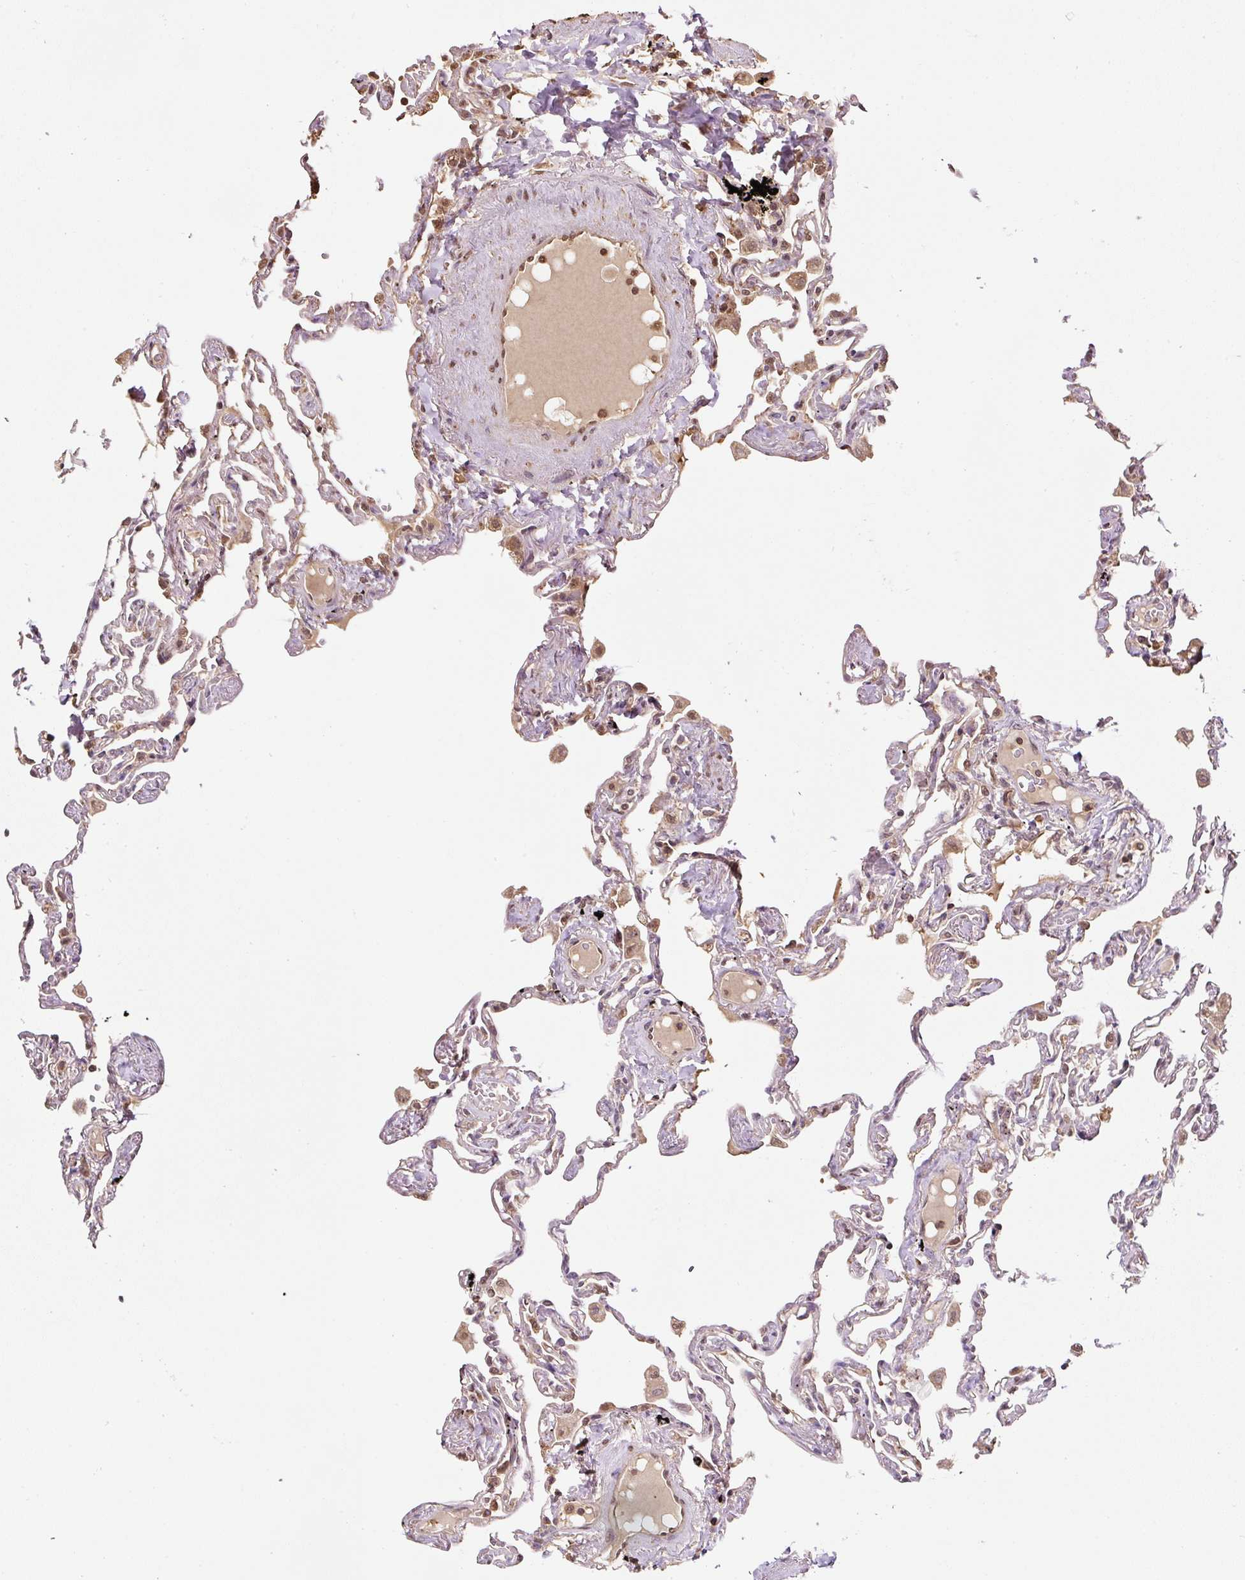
{"staining": {"intensity": "moderate", "quantity": "25%-75%", "location": "cytoplasmic/membranous,nuclear"}, "tissue": "lung", "cell_type": "Alveolar cells", "image_type": "normal", "snomed": [{"axis": "morphology", "description": "Normal tissue, NOS"}, {"axis": "topography", "description": "Lung"}], "caption": "DAB (3,3'-diaminobenzidine) immunohistochemical staining of unremarkable human lung shows moderate cytoplasmic/membranous,nuclear protein positivity in approximately 25%-75% of alveolar cells. (DAB (3,3'-diaminobenzidine) IHC, brown staining for protein, blue staining for nuclei).", "gene": "TMEM170B", "patient": {"sex": "female", "age": 67}}